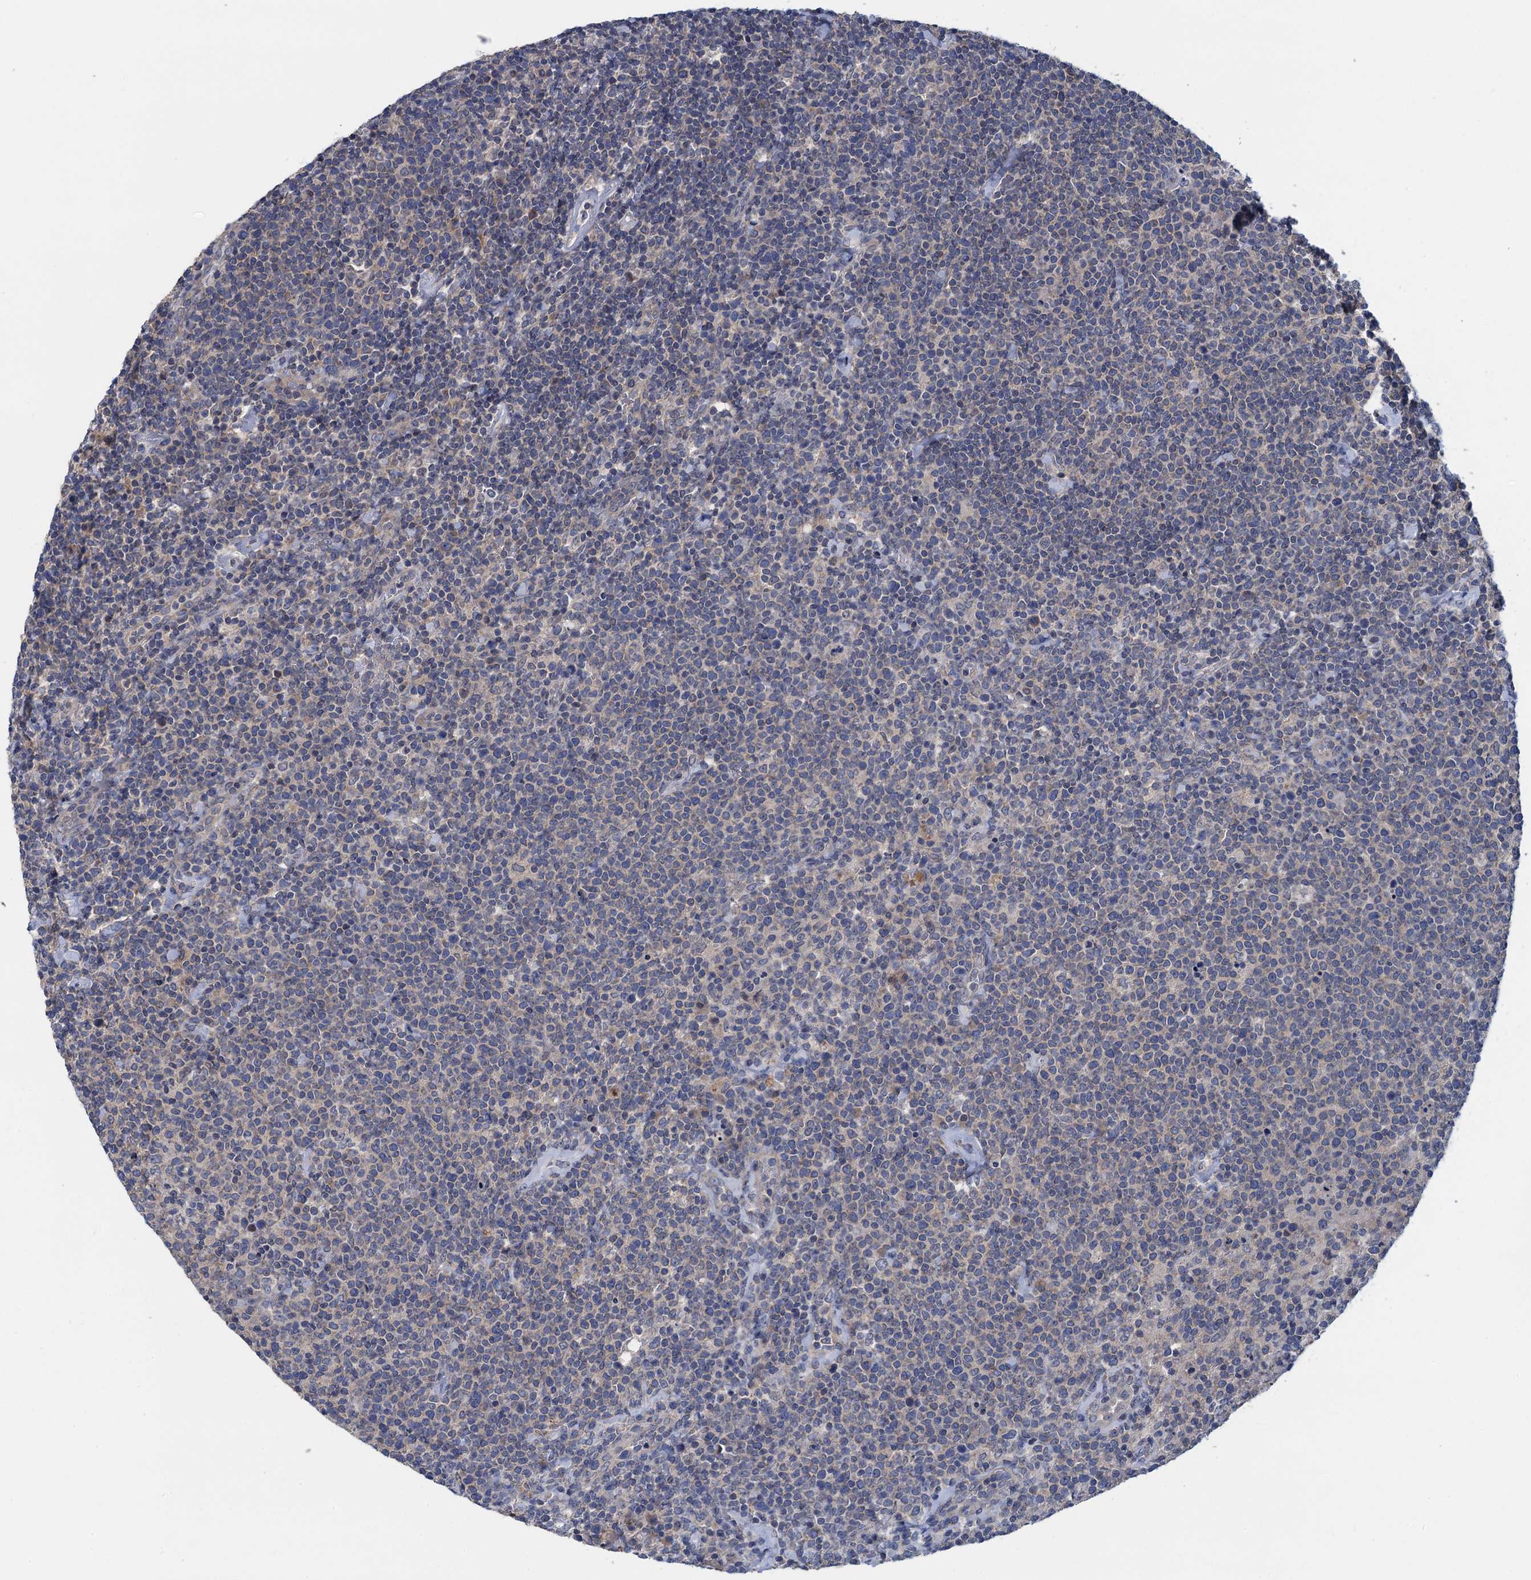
{"staining": {"intensity": "weak", "quantity": "<25%", "location": "cytoplasmic/membranous"}, "tissue": "lymphoma", "cell_type": "Tumor cells", "image_type": "cancer", "snomed": [{"axis": "morphology", "description": "Malignant lymphoma, non-Hodgkin's type, High grade"}, {"axis": "topography", "description": "Lymph node"}], "caption": "Immunohistochemistry (IHC) micrograph of neoplastic tissue: human high-grade malignant lymphoma, non-Hodgkin's type stained with DAB shows no significant protein positivity in tumor cells.", "gene": "CTU2", "patient": {"sex": "male", "age": 61}}